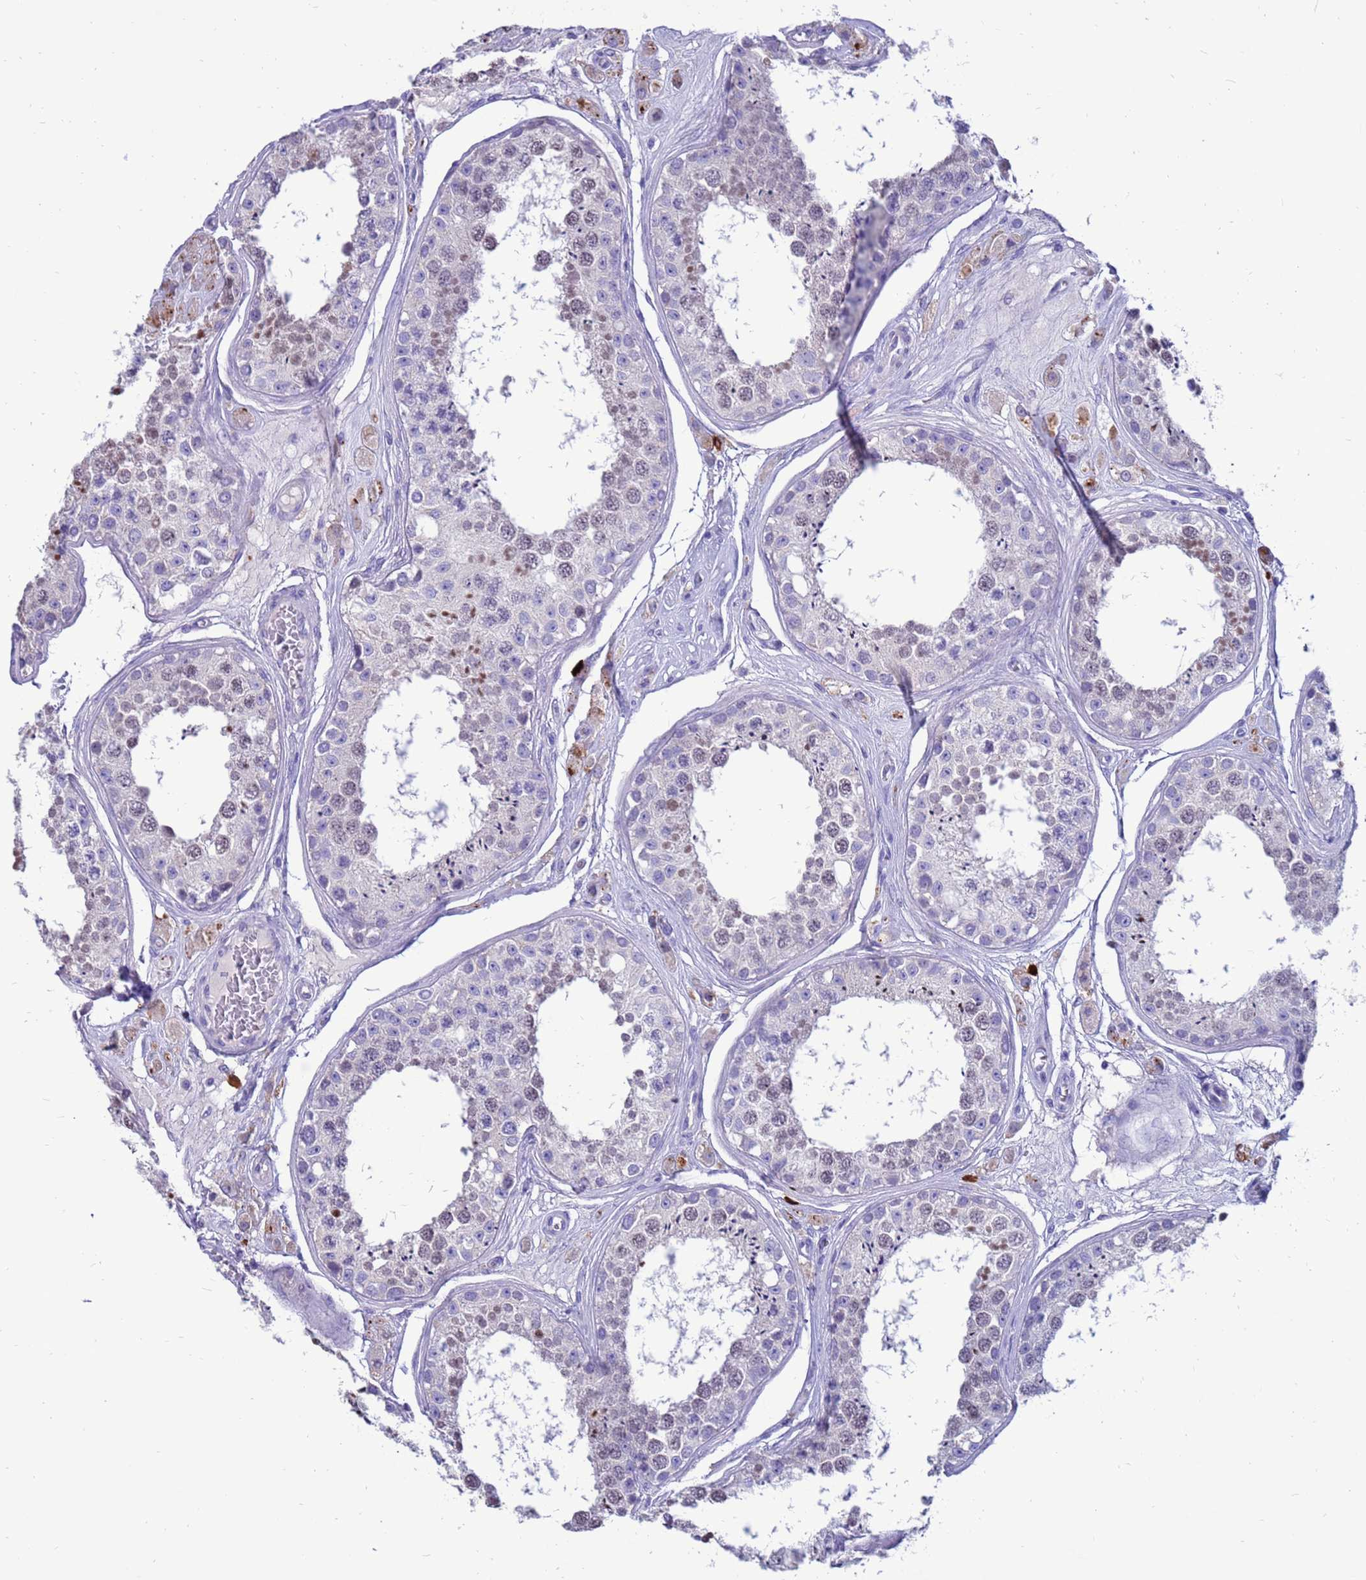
{"staining": {"intensity": "weak", "quantity": "<25%", "location": "nuclear"}, "tissue": "testis", "cell_type": "Cells in seminiferous ducts", "image_type": "normal", "snomed": [{"axis": "morphology", "description": "Normal tissue, NOS"}, {"axis": "topography", "description": "Testis"}], "caption": "The histopathology image shows no significant positivity in cells in seminiferous ducts of testis. Nuclei are stained in blue.", "gene": "PDE10A", "patient": {"sex": "male", "age": 25}}